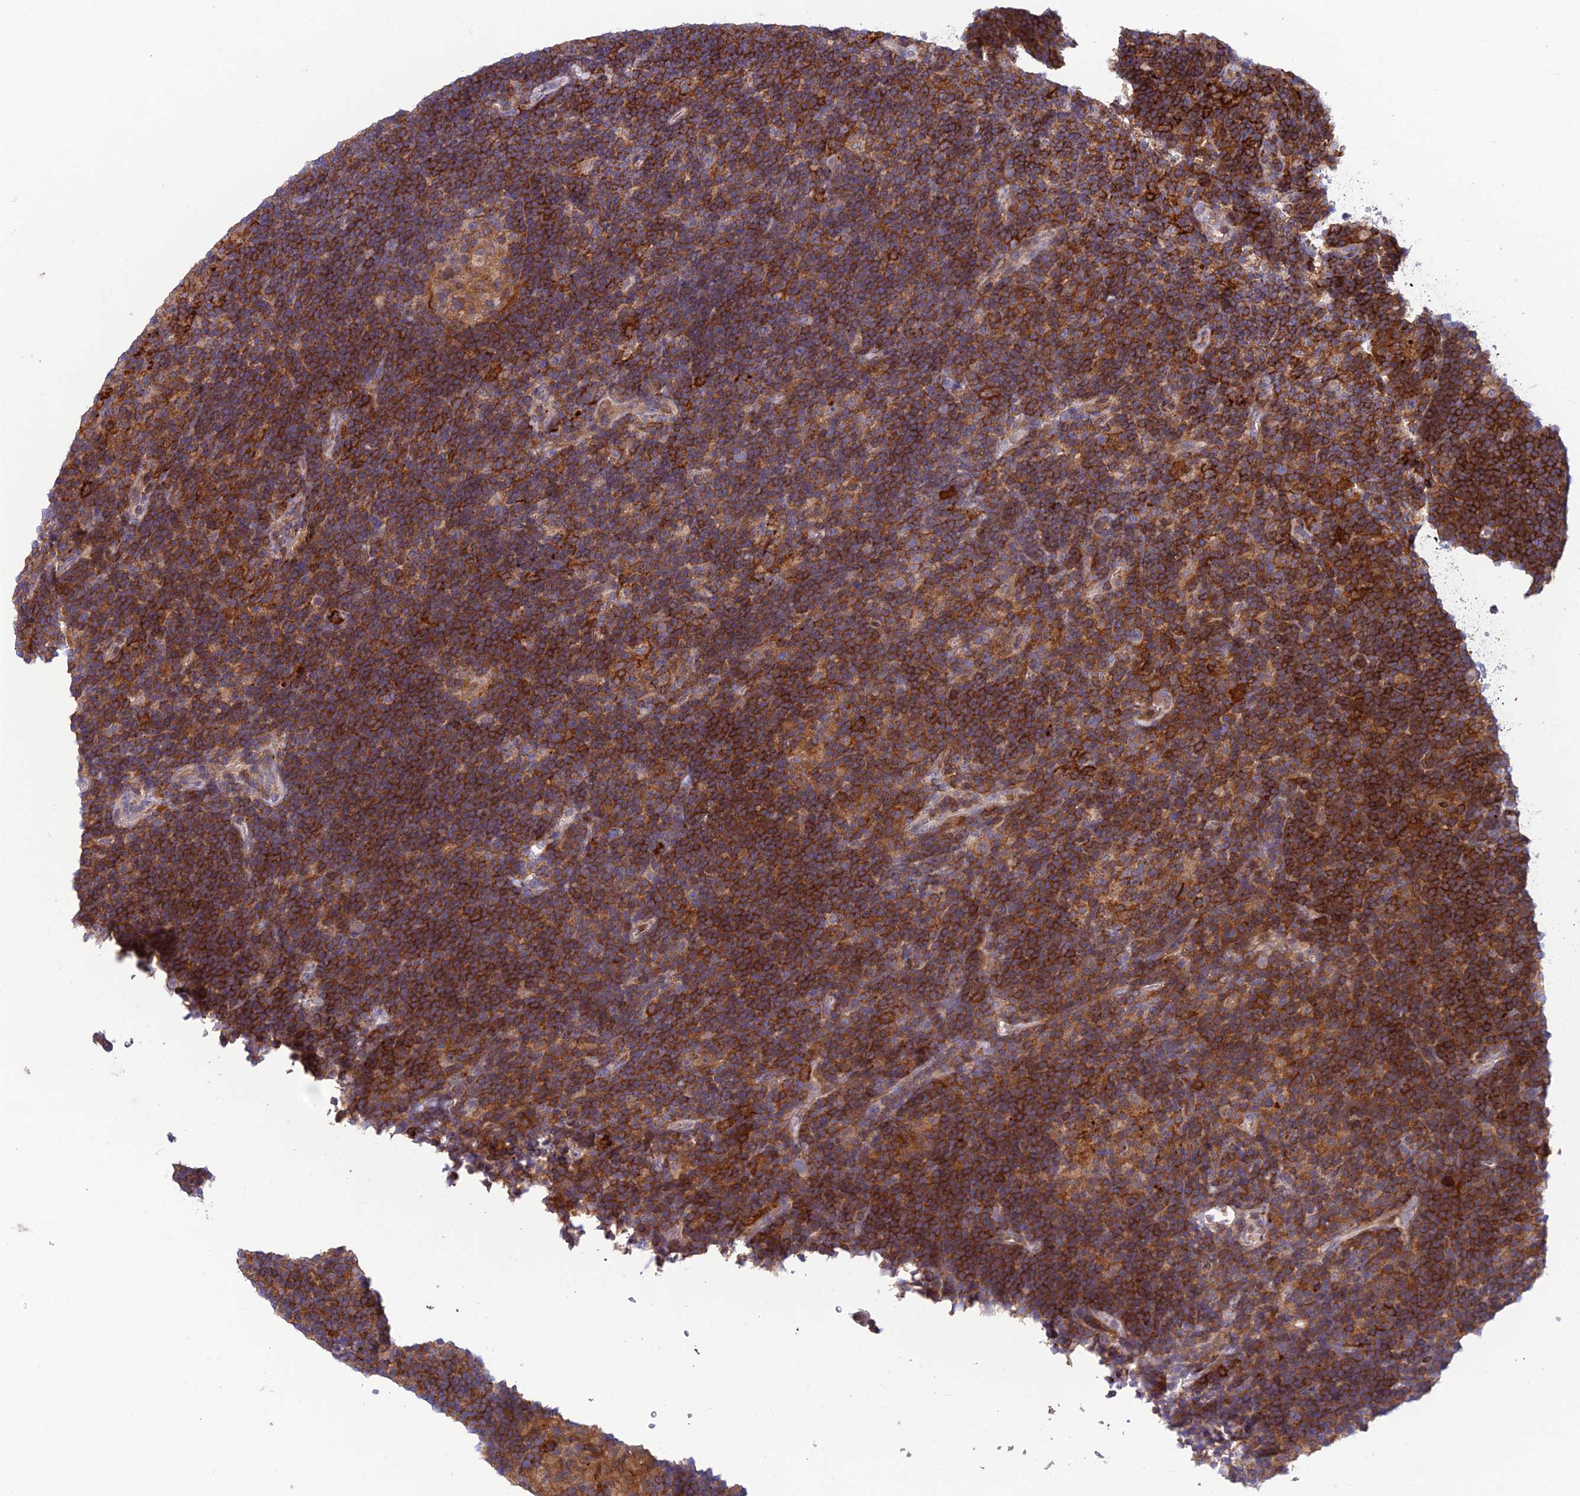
{"staining": {"intensity": "negative", "quantity": "none", "location": "none"}, "tissue": "lymphoma", "cell_type": "Tumor cells", "image_type": "cancer", "snomed": [{"axis": "morphology", "description": "Hodgkin's disease, NOS"}, {"axis": "topography", "description": "Lymph node"}], "caption": "This is a image of IHC staining of lymphoma, which shows no expression in tumor cells. (DAB IHC visualized using brightfield microscopy, high magnification).", "gene": "FAM76A", "patient": {"sex": "female", "age": 57}}